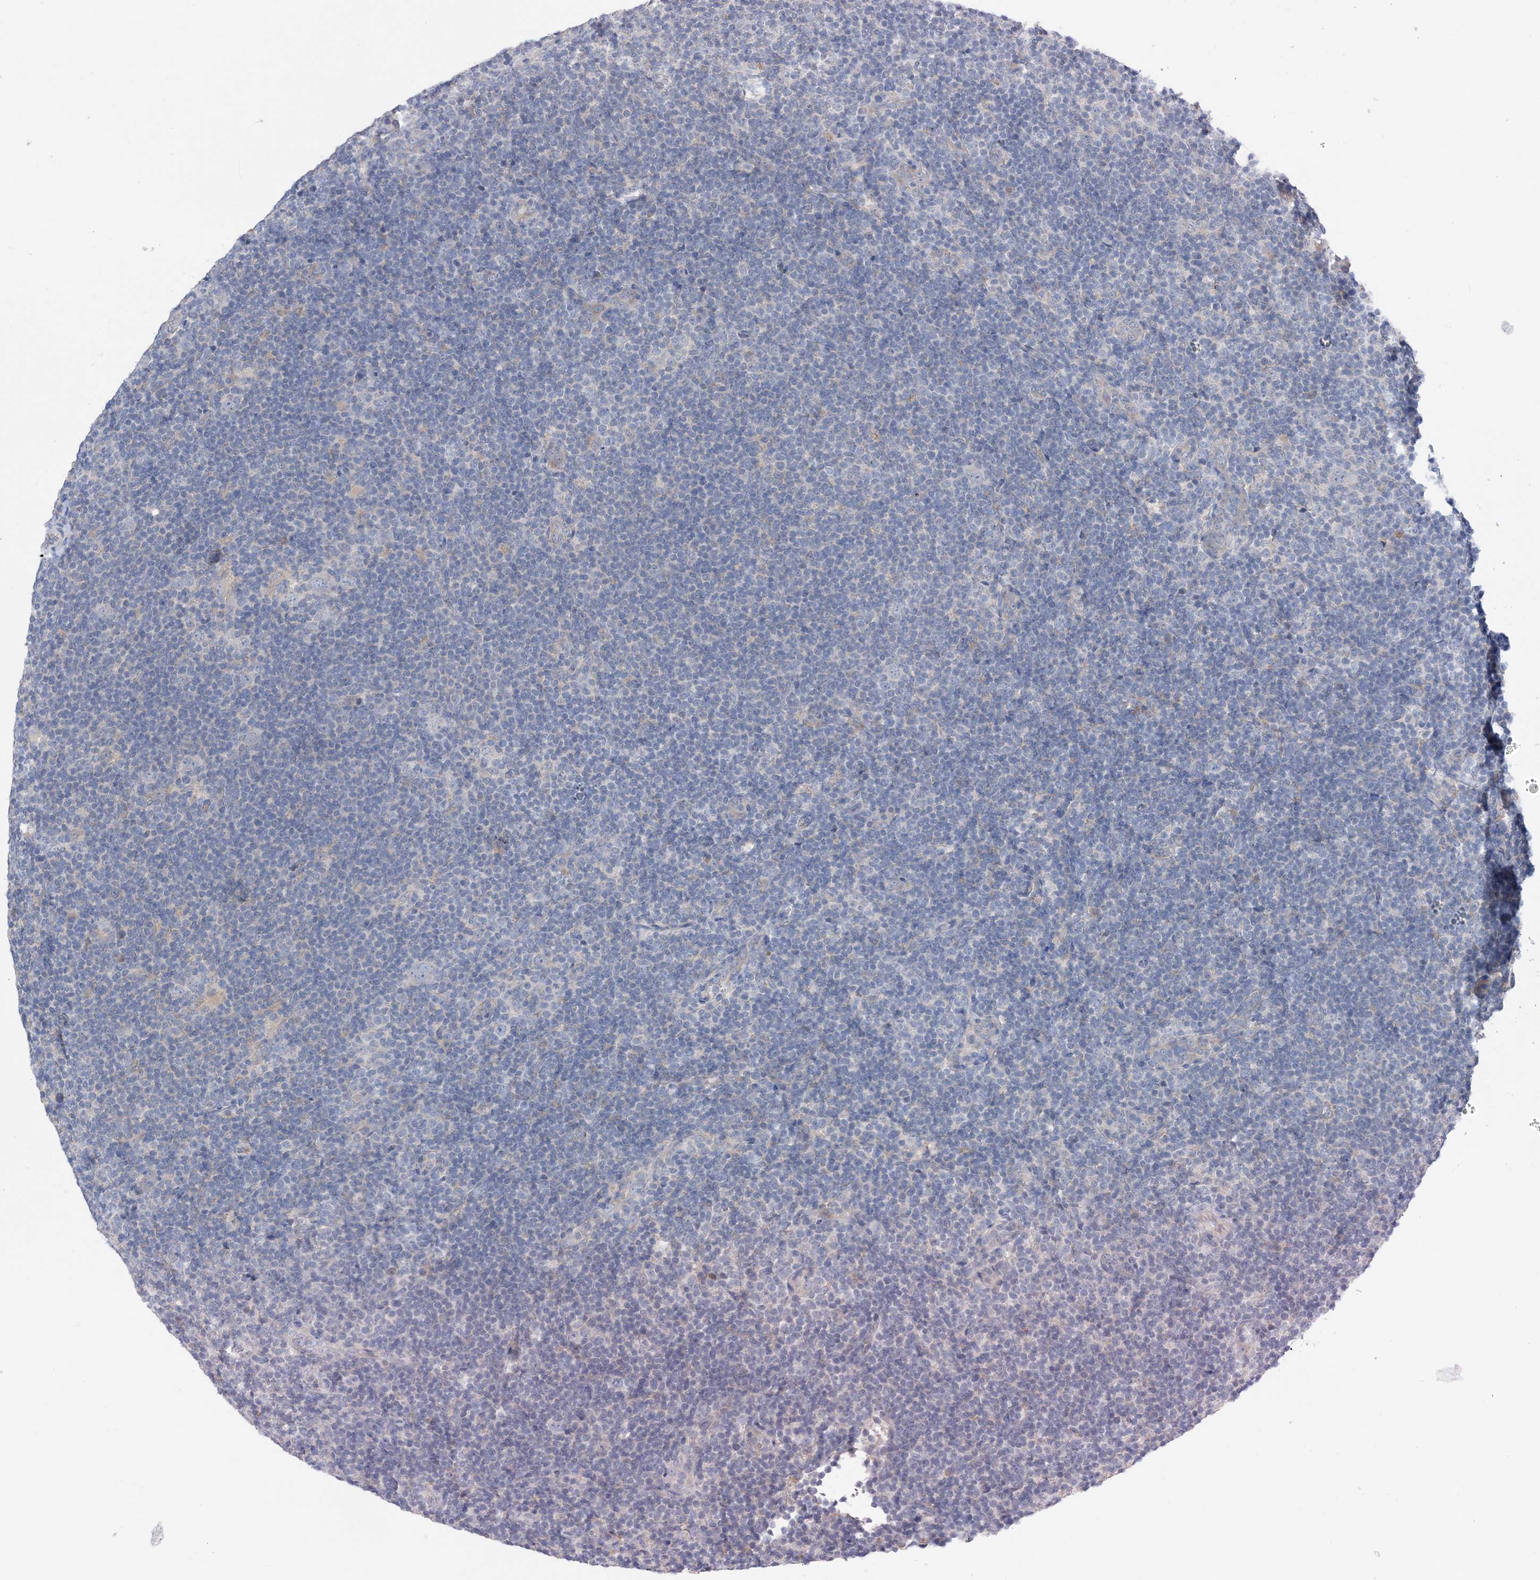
{"staining": {"intensity": "negative", "quantity": "none", "location": "none"}, "tissue": "lymphoma", "cell_type": "Tumor cells", "image_type": "cancer", "snomed": [{"axis": "morphology", "description": "Hodgkin's disease, NOS"}, {"axis": "topography", "description": "Lymph node"}], "caption": "Lymphoma stained for a protein using immunohistochemistry (IHC) exhibits no positivity tumor cells.", "gene": "ZCCHC18", "patient": {"sex": "female", "age": 57}}